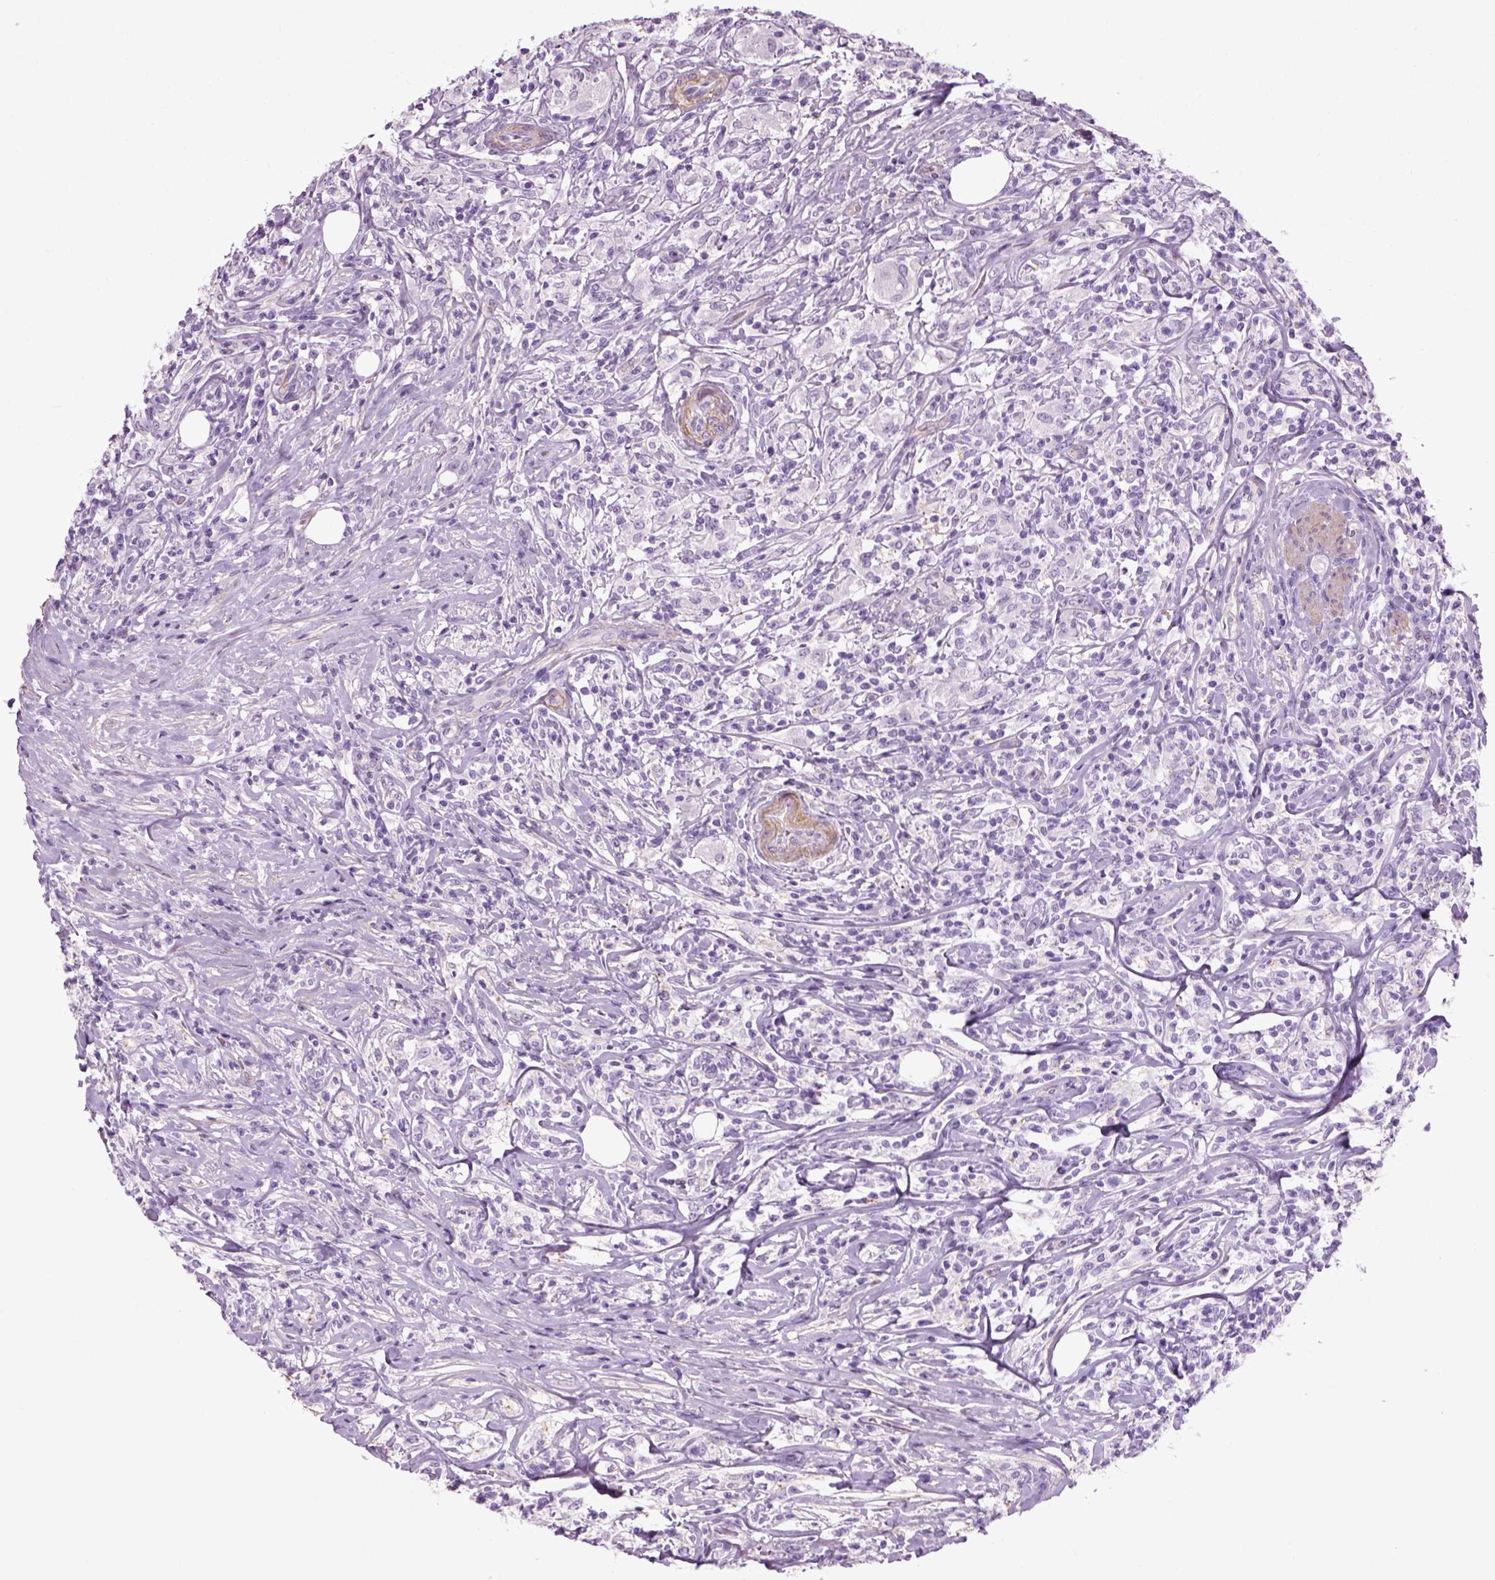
{"staining": {"intensity": "negative", "quantity": "none", "location": "none"}, "tissue": "lymphoma", "cell_type": "Tumor cells", "image_type": "cancer", "snomed": [{"axis": "morphology", "description": "Malignant lymphoma, non-Hodgkin's type, High grade"}, {"axis": "topography", "description": "Lymph node"}], "caption": "Immunohistochemistry of lymphoma displays no staining in tumor cells. The staining was performed using DAB to visualize the protein expression in brown, while the nuclei were stained in blue with hematoxylin (Magnification: 20x).", "gene": "FAM161A", "patient": {"sex": "female", "age": 84}}